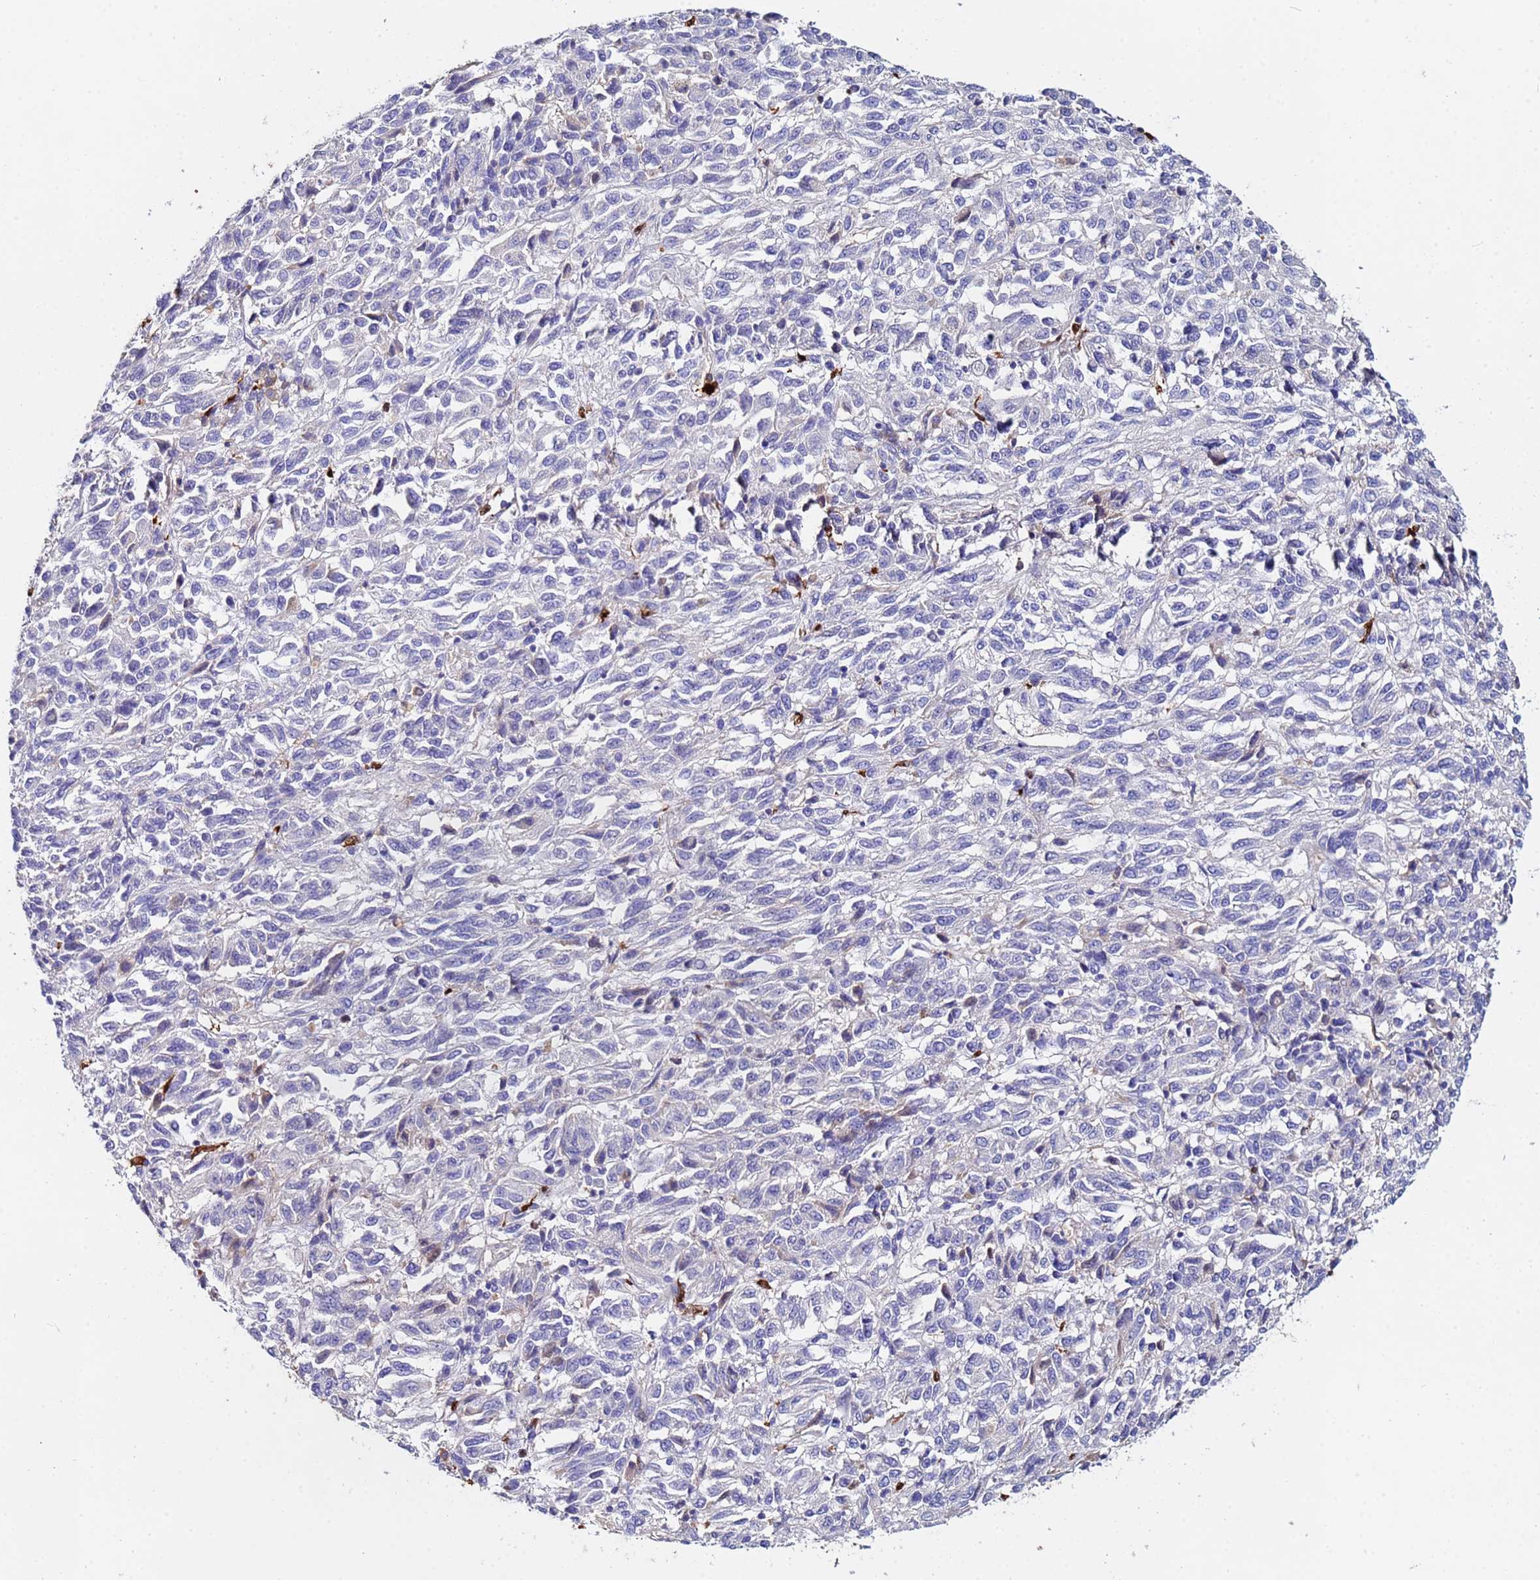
{"staining": {"intensity": "negative", "quantity": "none", "location": "none"}, "tissue": "melanoma", "cell_type": "Tumor cells", "image_type": "cancer", "snomed": [{"axis": "morphology", "description": "Malignant melanoma, Metastatic site"}, {"axis": "topography", "description": "Lung"}], "caption": "IHC image of human malignant melanoma (metastatic site) stained for a protein (brown), which shows no expression in tumor cells.", "gene": "TUBAL3", "patient": {"sex": "male", "age": 64}}